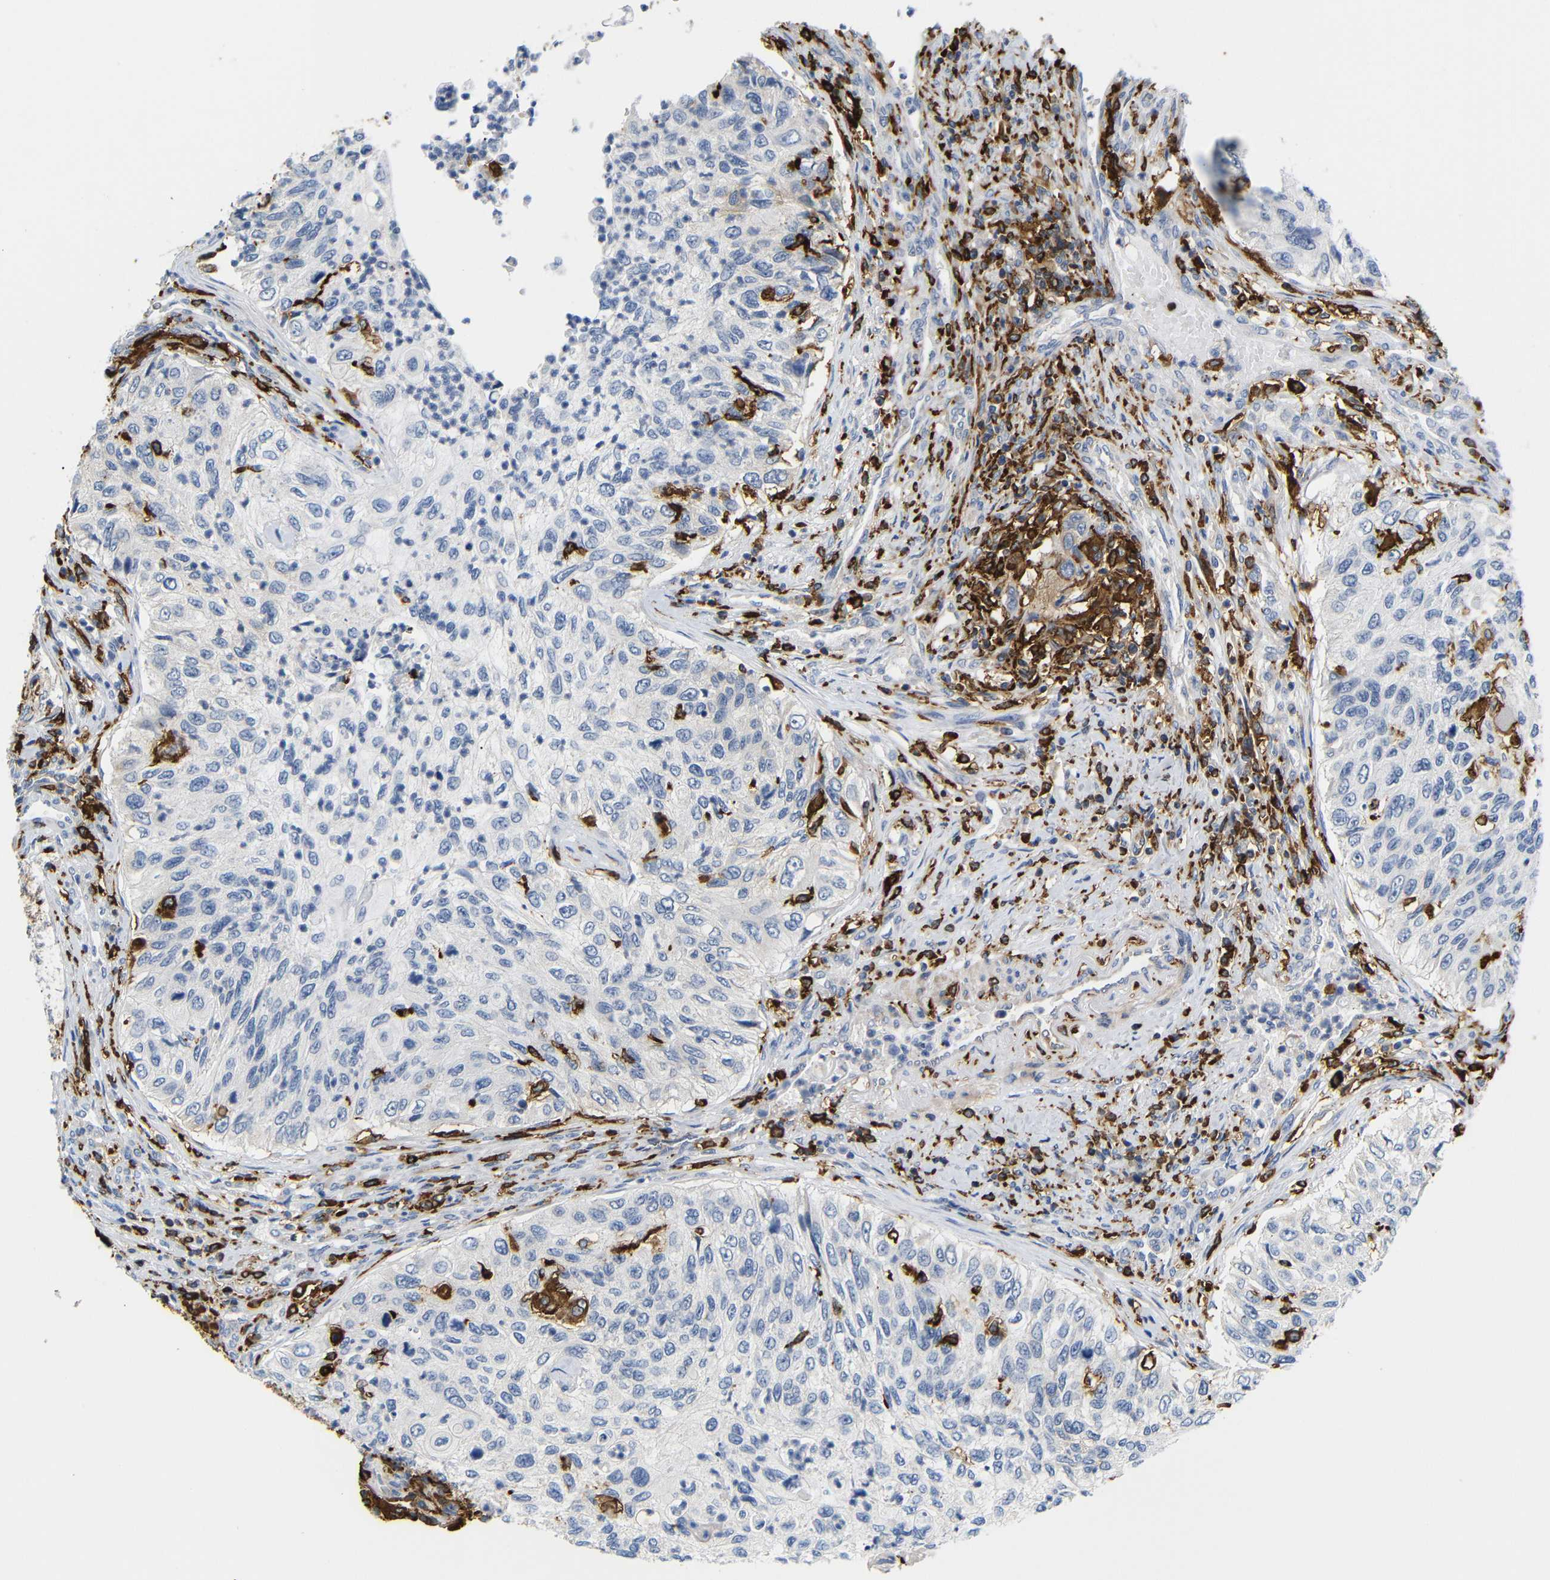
{"staining": {"intensity": "negative", "quantity": "none", "location": "none"}, "tissue": "urothelial cancer", "cell_type": "Tumor cells", "image_type": "cancer", "snomed": [{"axis": "morphology", "description": "Urothelial carcinoma, High grade"}, {"axis": "topography", "description": "Urinary bladder"}], "caption": "High power microscopy histopathology image of an immunohistochemistry (IHC) micrograph of high-grade urothelial carcinoma, revealing no significant staining in tumor cells. (DAB immunohistochemistry (IHC), high magnification).", "gene": "HLA-DQB1", "patient": {"sex": "female", "age": 60}}